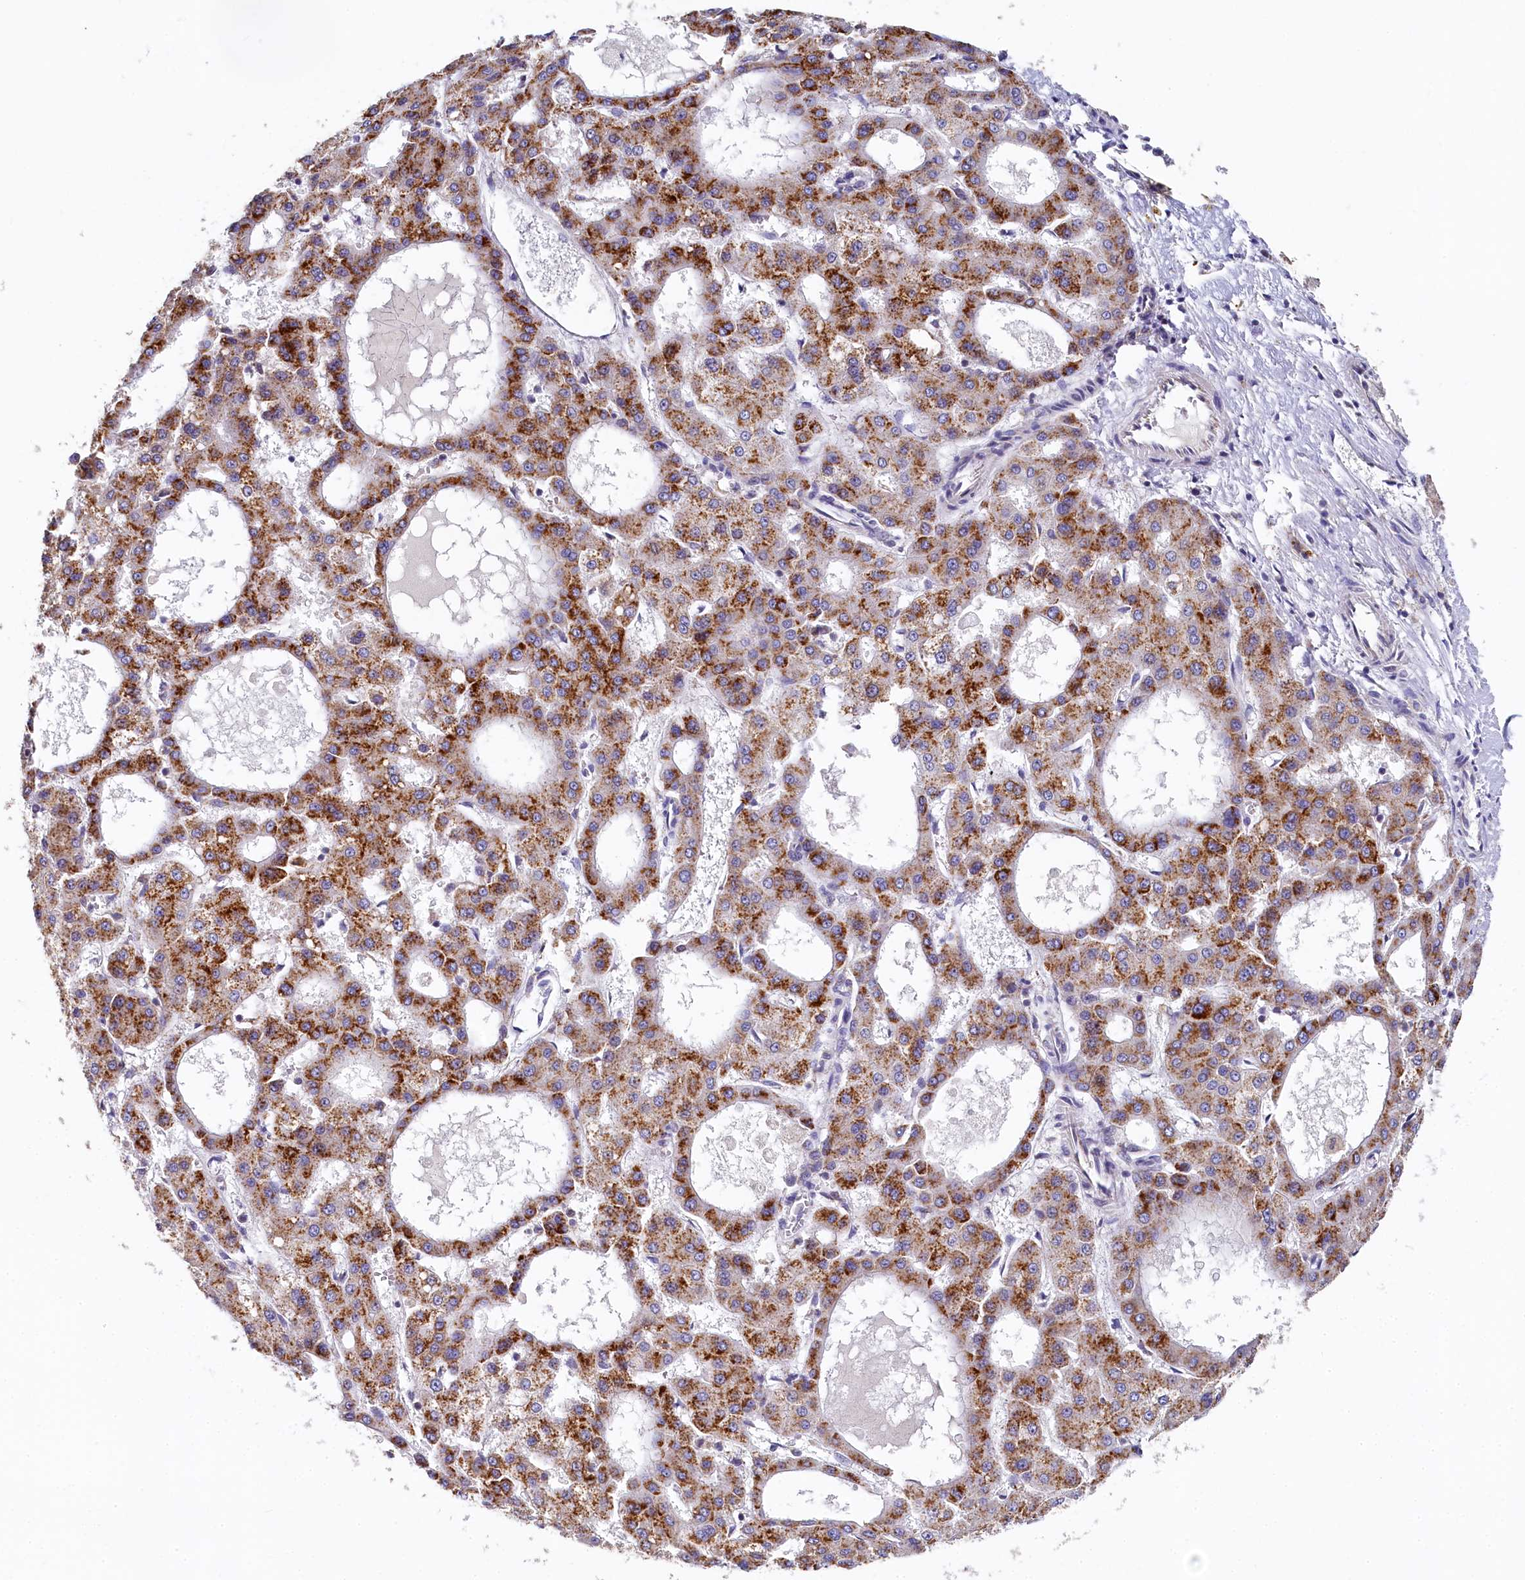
{"staining": {"intensity": "strong", "quantity": ">75%", "location": "cytoplasmic/membranous"}, "tissue": "liver cancer", "cell_type": "Tumor cells", "image_type": "cancer", "snomed": [{"axis": "morphology", "description": "Carcinoma, Hepatocellular, NOS"}, {"axis": "topography", "description": "Liver"}], "caption": "Strong cytoplasmic/membranous protein staining is identified in approximately >75% of tumor cells in liver cancer. Immunohistochemistry stains the protein in brown and the nuclei are stained blue.", "gene": "SPINK9", "patient": {"sex": "male", "age": 47}}